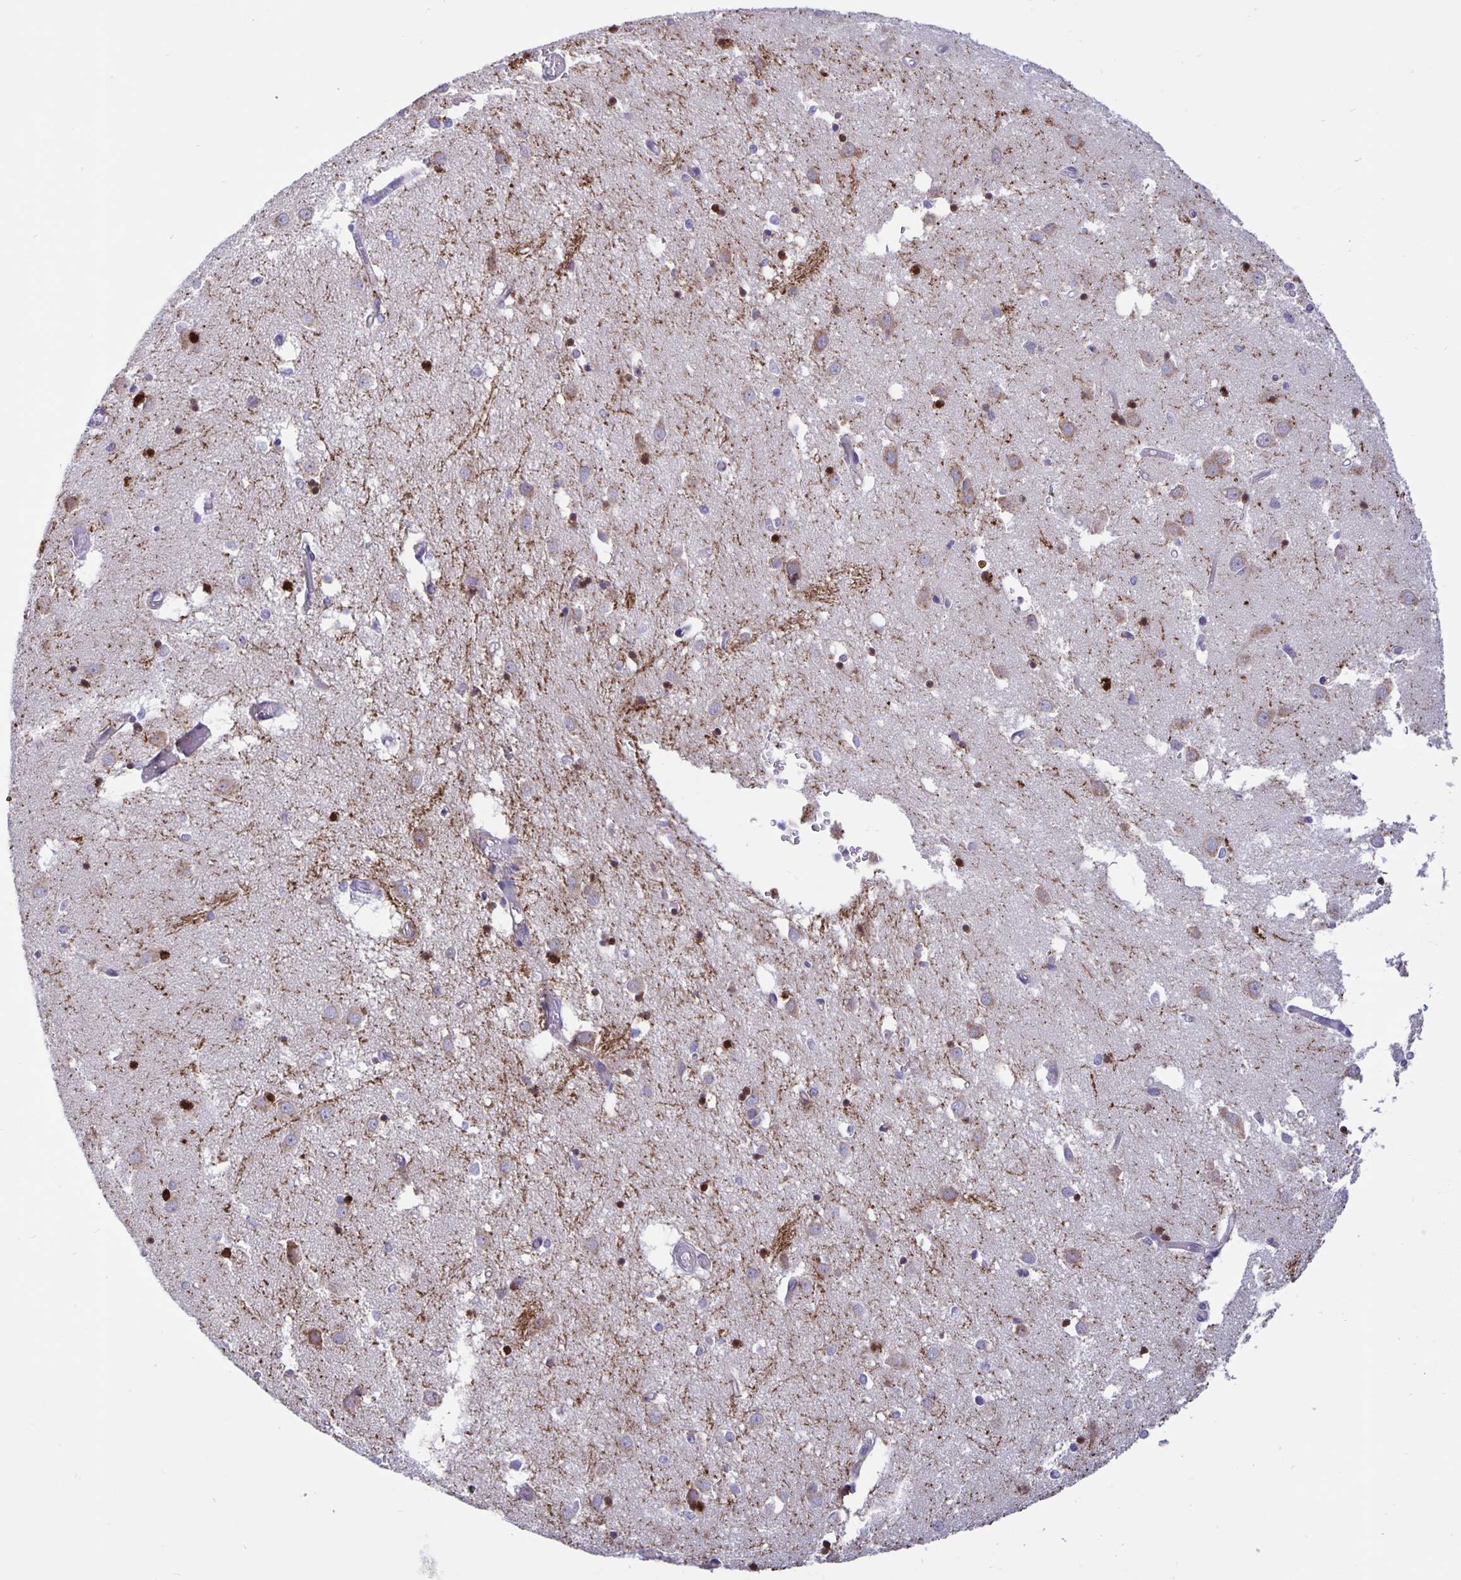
{"staining": {"intensity": "strong", "quantity": "<25%", "location": "cytoplasmic/membranous,nuclear"}, "tissue": "caudate", "cell_type": "Glial cells", "image_type": "normal", "snomed": [{"axis": "morphology", "description": "Normal tissue, NOS"}, {"axis": "topography", "description": "Lateral ventricle wall"}], "caption": "Brown immunohistochemical staining in benign caudate exhibits strong cytoplasmic/membranous,nuclear staining in about <25% of glial cells. (IHC, brightfield microscopy, high magnification).", "gene": "ERMN", "patient": {"sex": "male", "age": 70}}